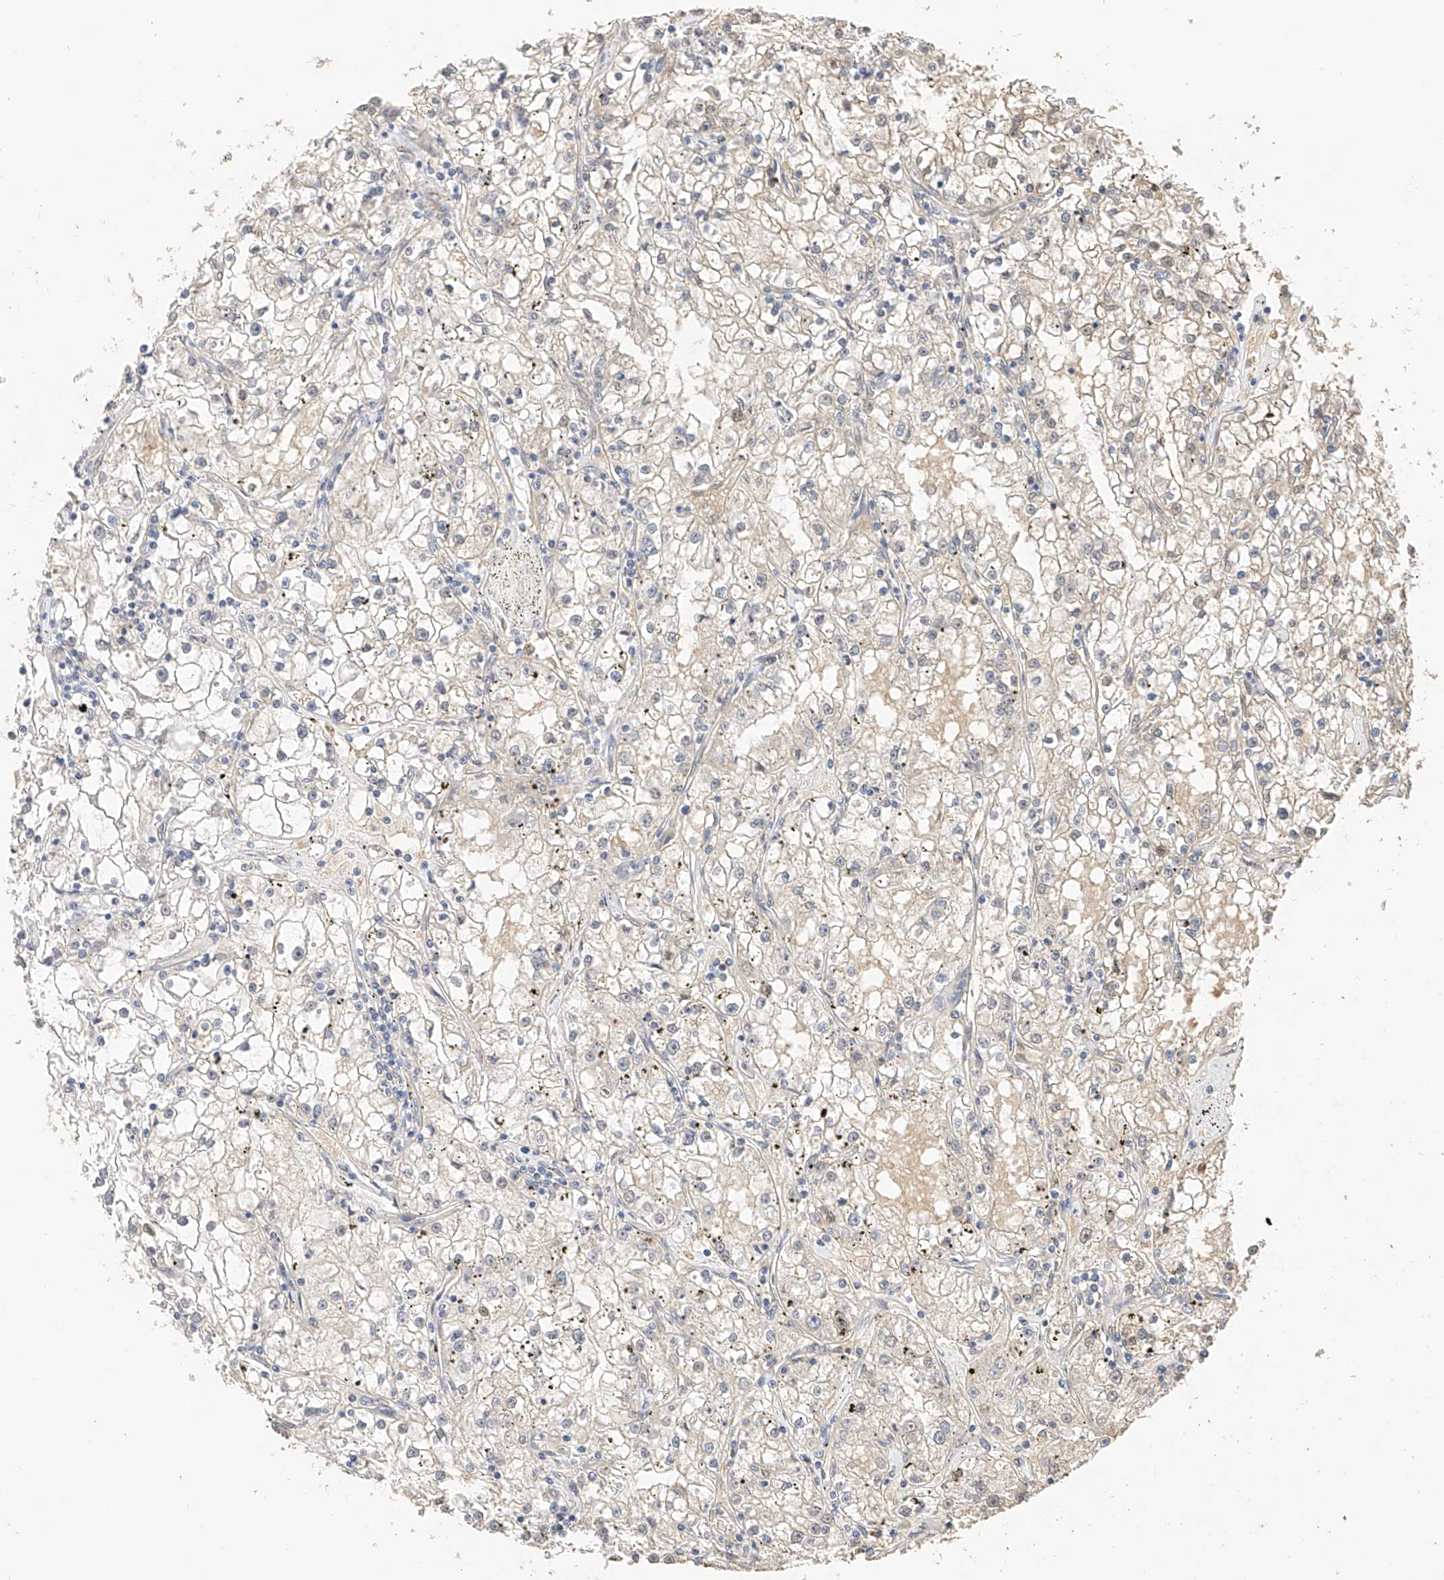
{"staining": {"intensity": "weak", "quantity": "<25%", "location": "nuclear"}, "tissue": "renal cancer", "cell_type": "Tumor cells", "image_type": "cancer", "snomed": [{"axis": "morphology", "description": "Adenocarcinoma, NOS"}, {"axis": "topography", "description": "Kidney"}], "caption": "Protein analysis of renal cancer (adenocarcinoma) reveals no significant expression in tumor cells.", "gene": "IL22RA2", "patient": {"sex": "male", "age": 56}}